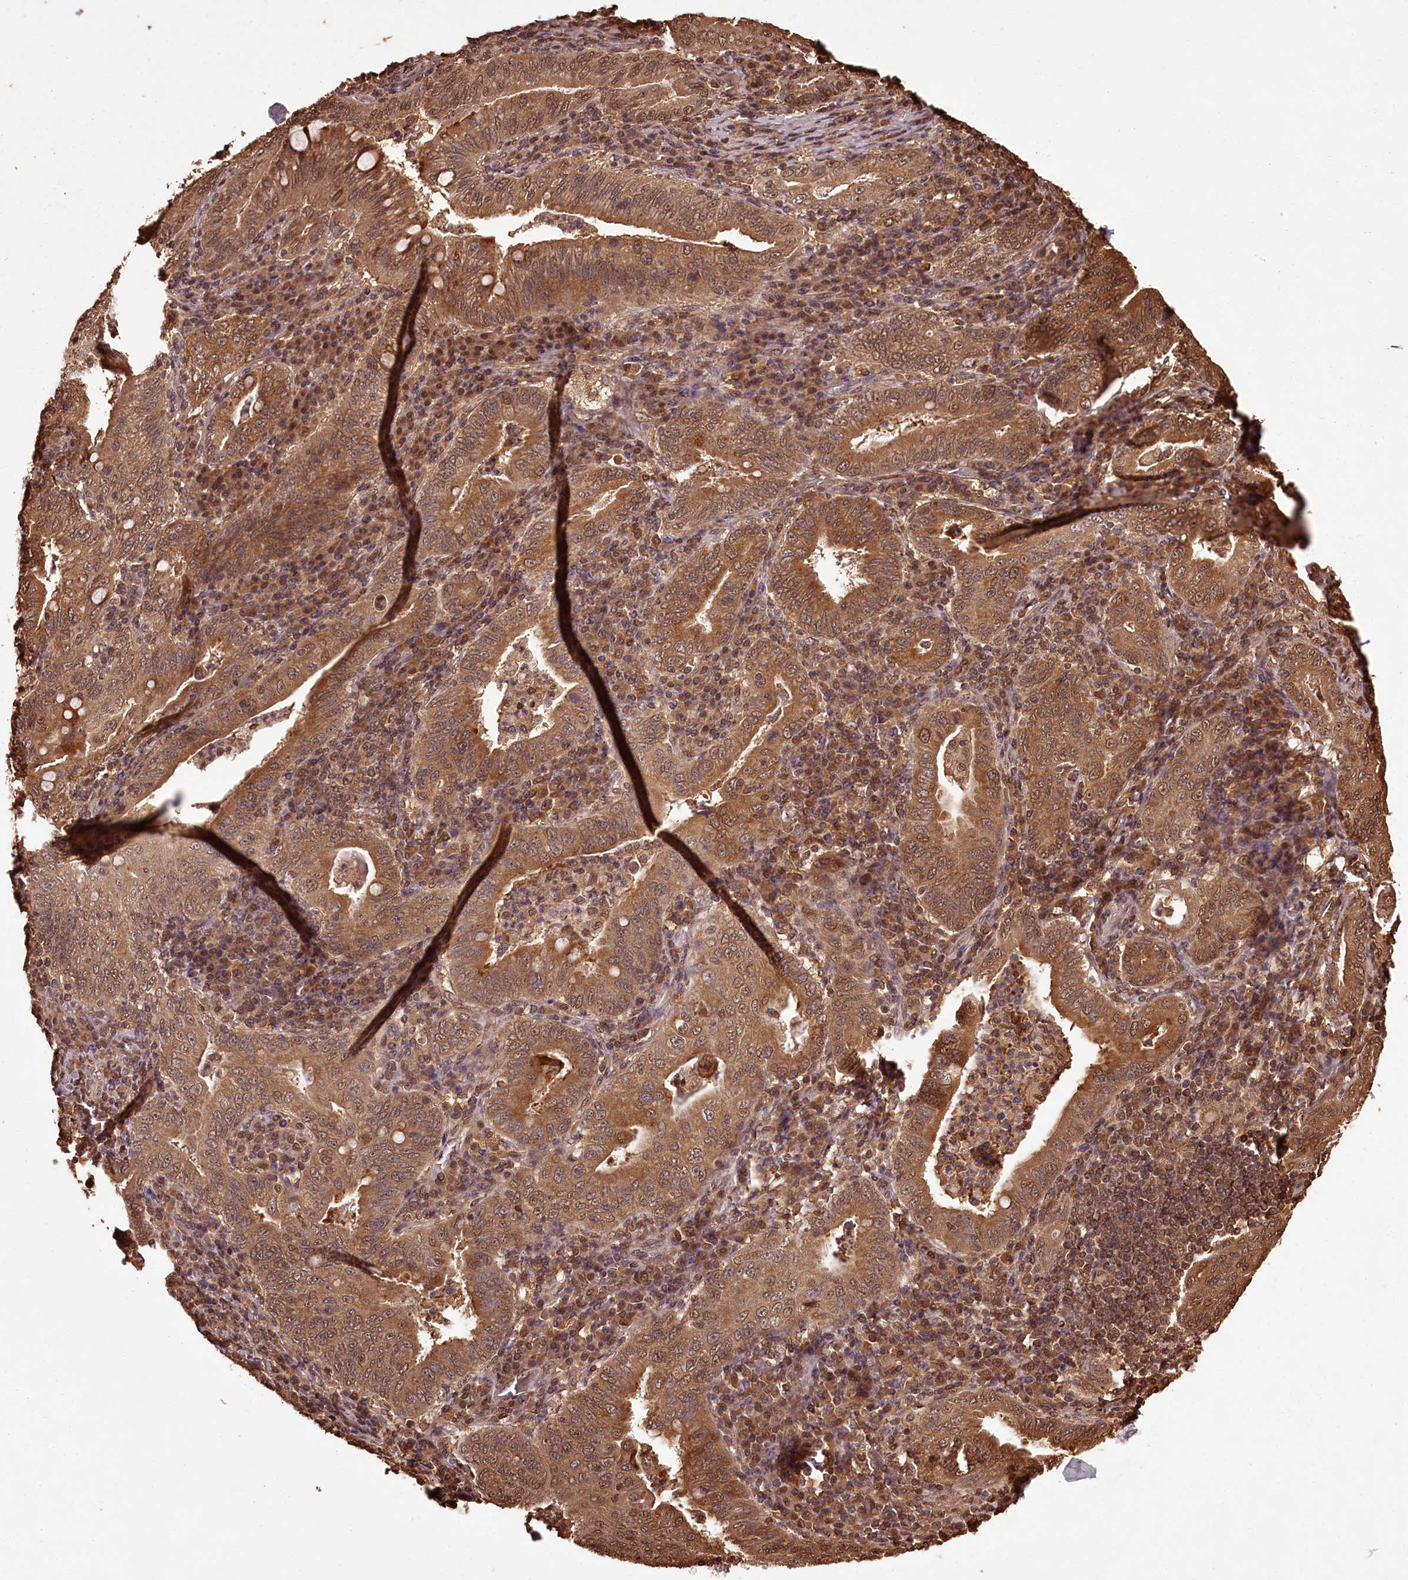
{"staining": {"intensity": "moderate", "quantity": ">75%", "location": "cytoplasmic/membranous,nuclear"}, "tissue": "stomach cancer", "cell_type": "Tumor cells", "image_type": "cancer", "snomed": [{"axis": "morphology", "description": "Normal tissue, NOS"}, {"axis": "morphology", "description": "Adenocarcinoma, NOS"}, {"axis": "topography", "description": "Esophagus"}, {"axis": "topography", "description": "Stomach, upper"}, {"axis": "topography", "description": "Peripheral nerve tissue"}], "caption": "Stomach cancer was stained to show a protein in brown. There is medium levels of moderate cytoplasmic/membranous and nuclear positivity in about >75% of tumor cells. Nuclei are stained in blue.", "gene": "NPRL2", "patient": {"sex": "male", "age": 62}}